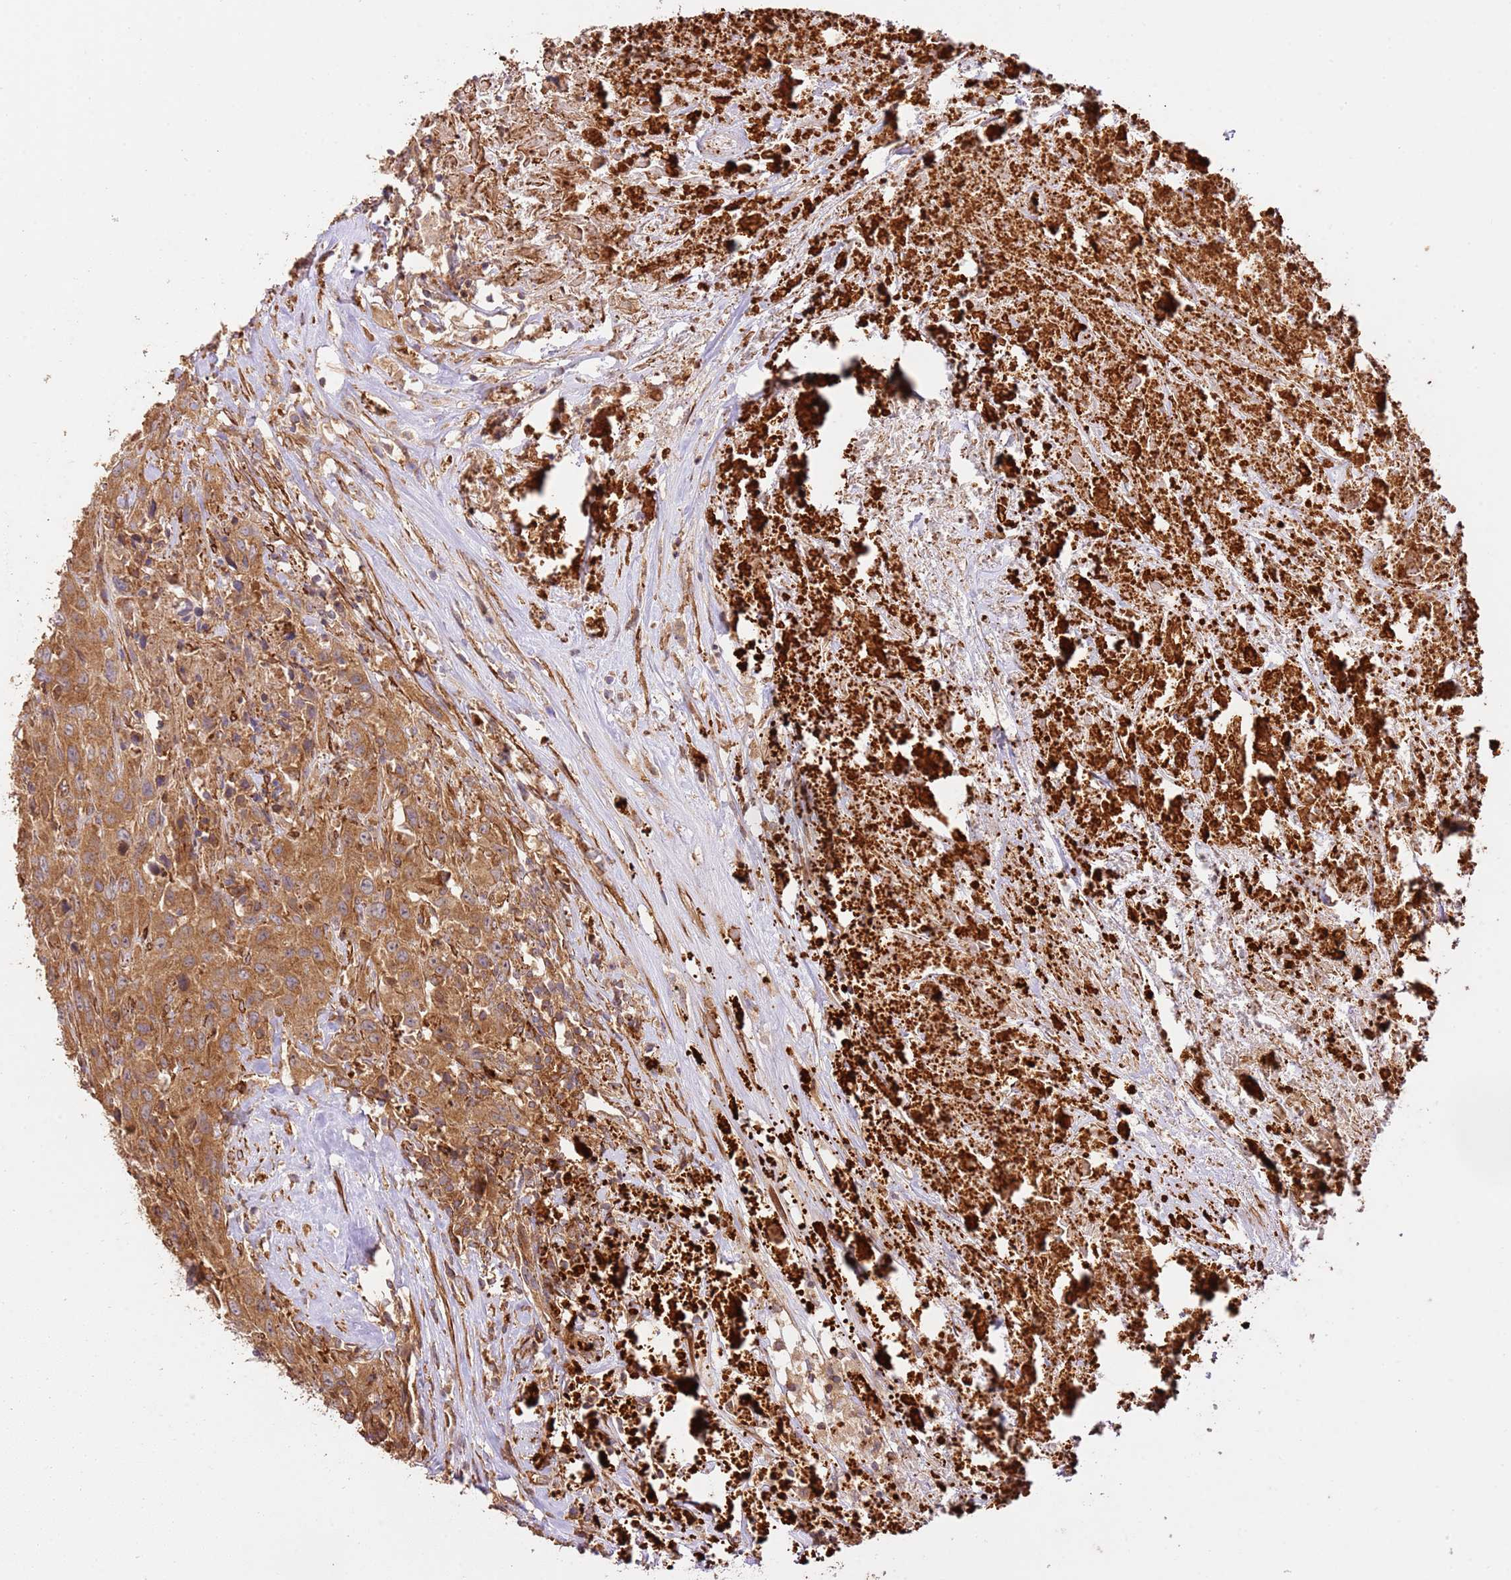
{"staining": {"intensity": "moderate", "quantity": ">75%", "location": "cytoplasmic/membranous"}, "tissue": "urothelial cancer", "cell_type": "Tumor cells", "image_type": "cancer", "snomed": [{"axis": "morphology", "description": "Urothelial carcinoma, High grade"}, {"axis": "topography", "description": "Urinary bladder"}], "caption": "Protein staining reveals moderate cytoplasmic/membranous expression in approximately >75% of tumor cells in urothelial cancer. Using DAB (brown) and hematoxylin (blue) stains, captured at high magnification using brightfield microscopy.", "gene": "ZBTB39", "patient": {"sex": "male", "age": 61}}